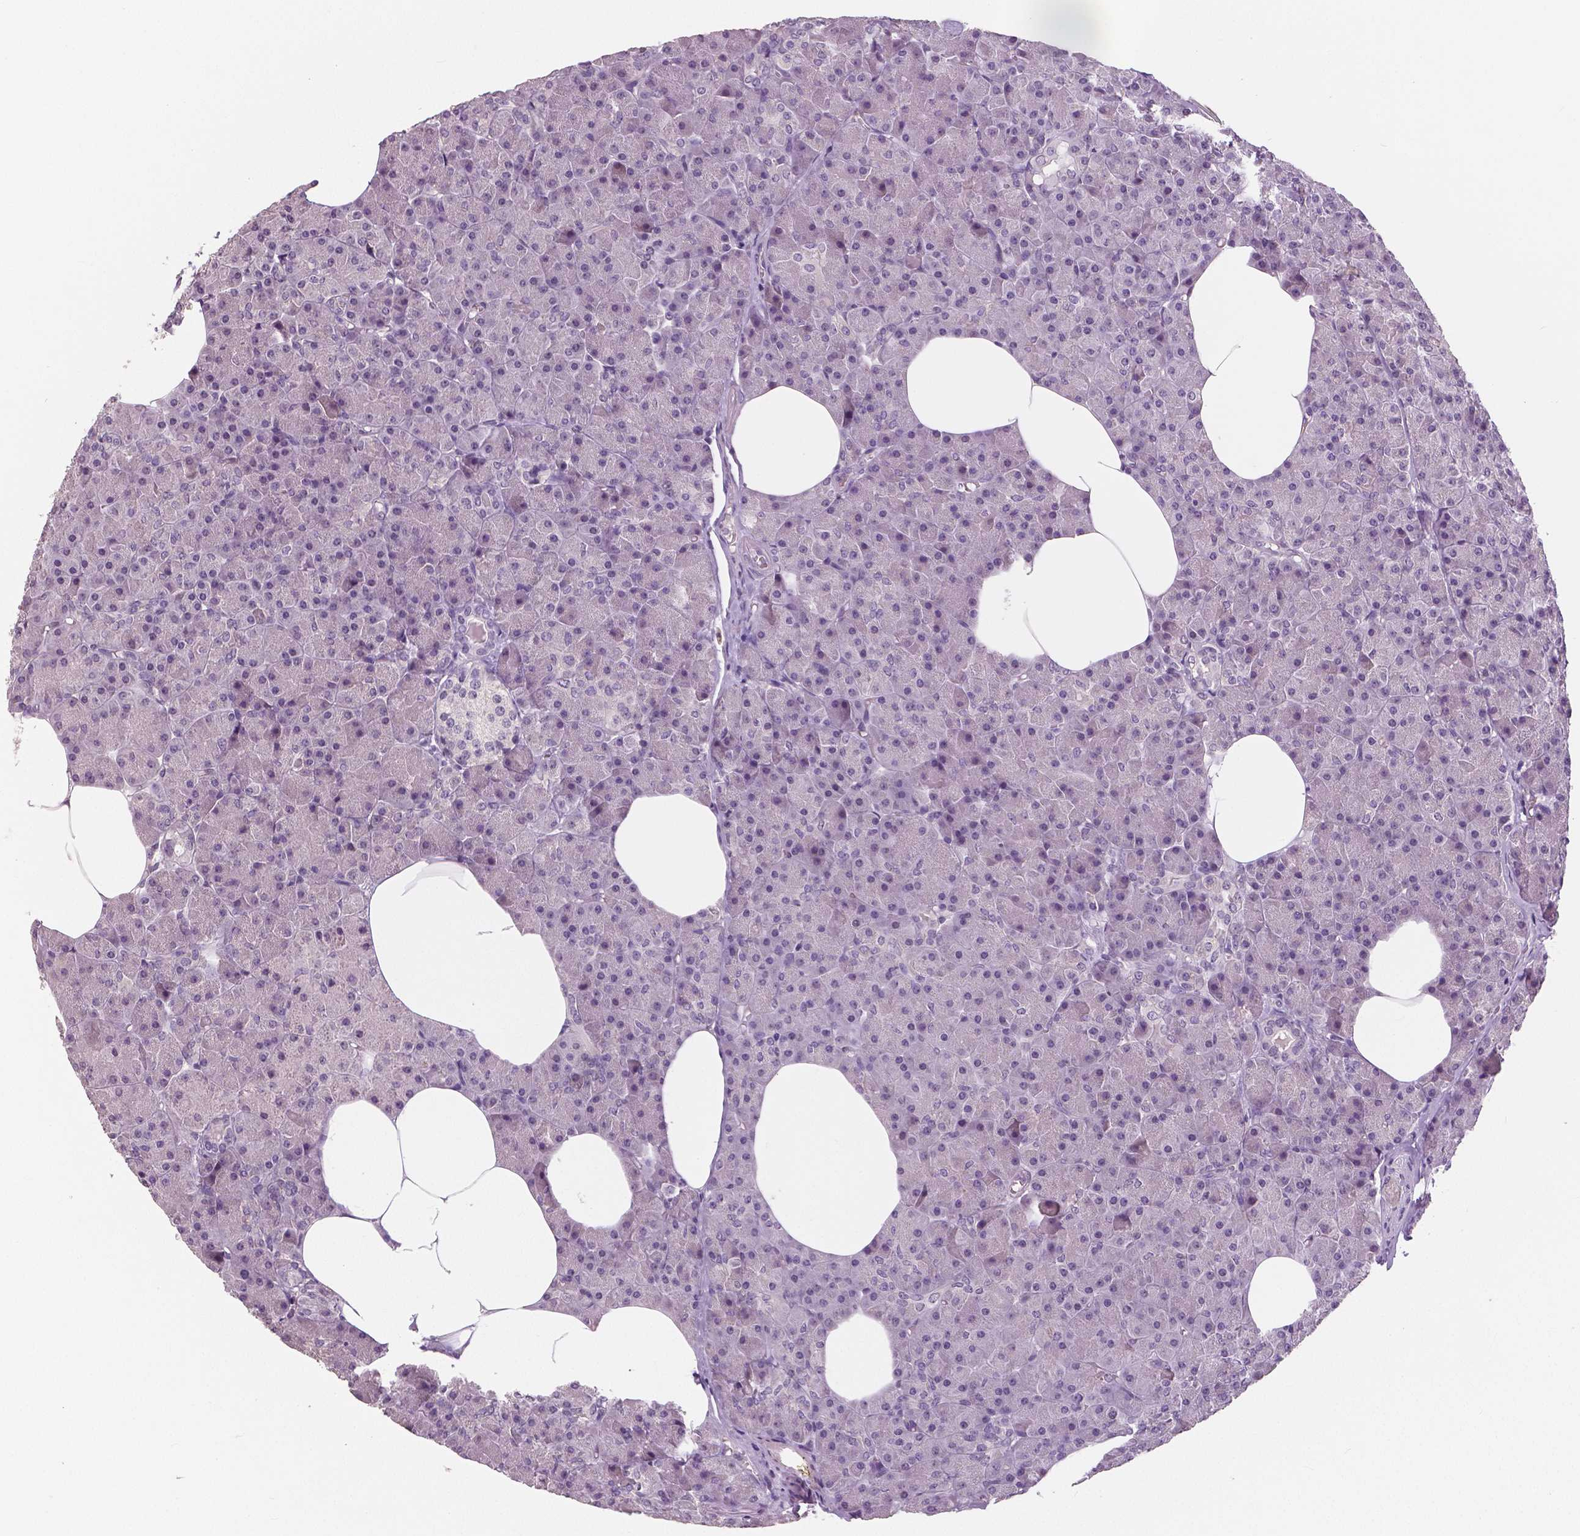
{"staining": {"intensity": "negative", "quantity": "none", "location": "none"}, "tissue": "pancreas", "cell_type": "Exocrine glandular cells", "image_type": "normal", "snomed": [{"axis": "morphology", "description": "Normal tissue, NOS"}, {"axis": "topography", "description": "Pancreas"}], "caption": "A high-resolution photomicrograph shows immunohistochemistry staining of benign pancreas, which shows no significant staining in exocrine glandular cells.", "gene": "NECAB1", "patient": {"sex": "female", "age": 45}}